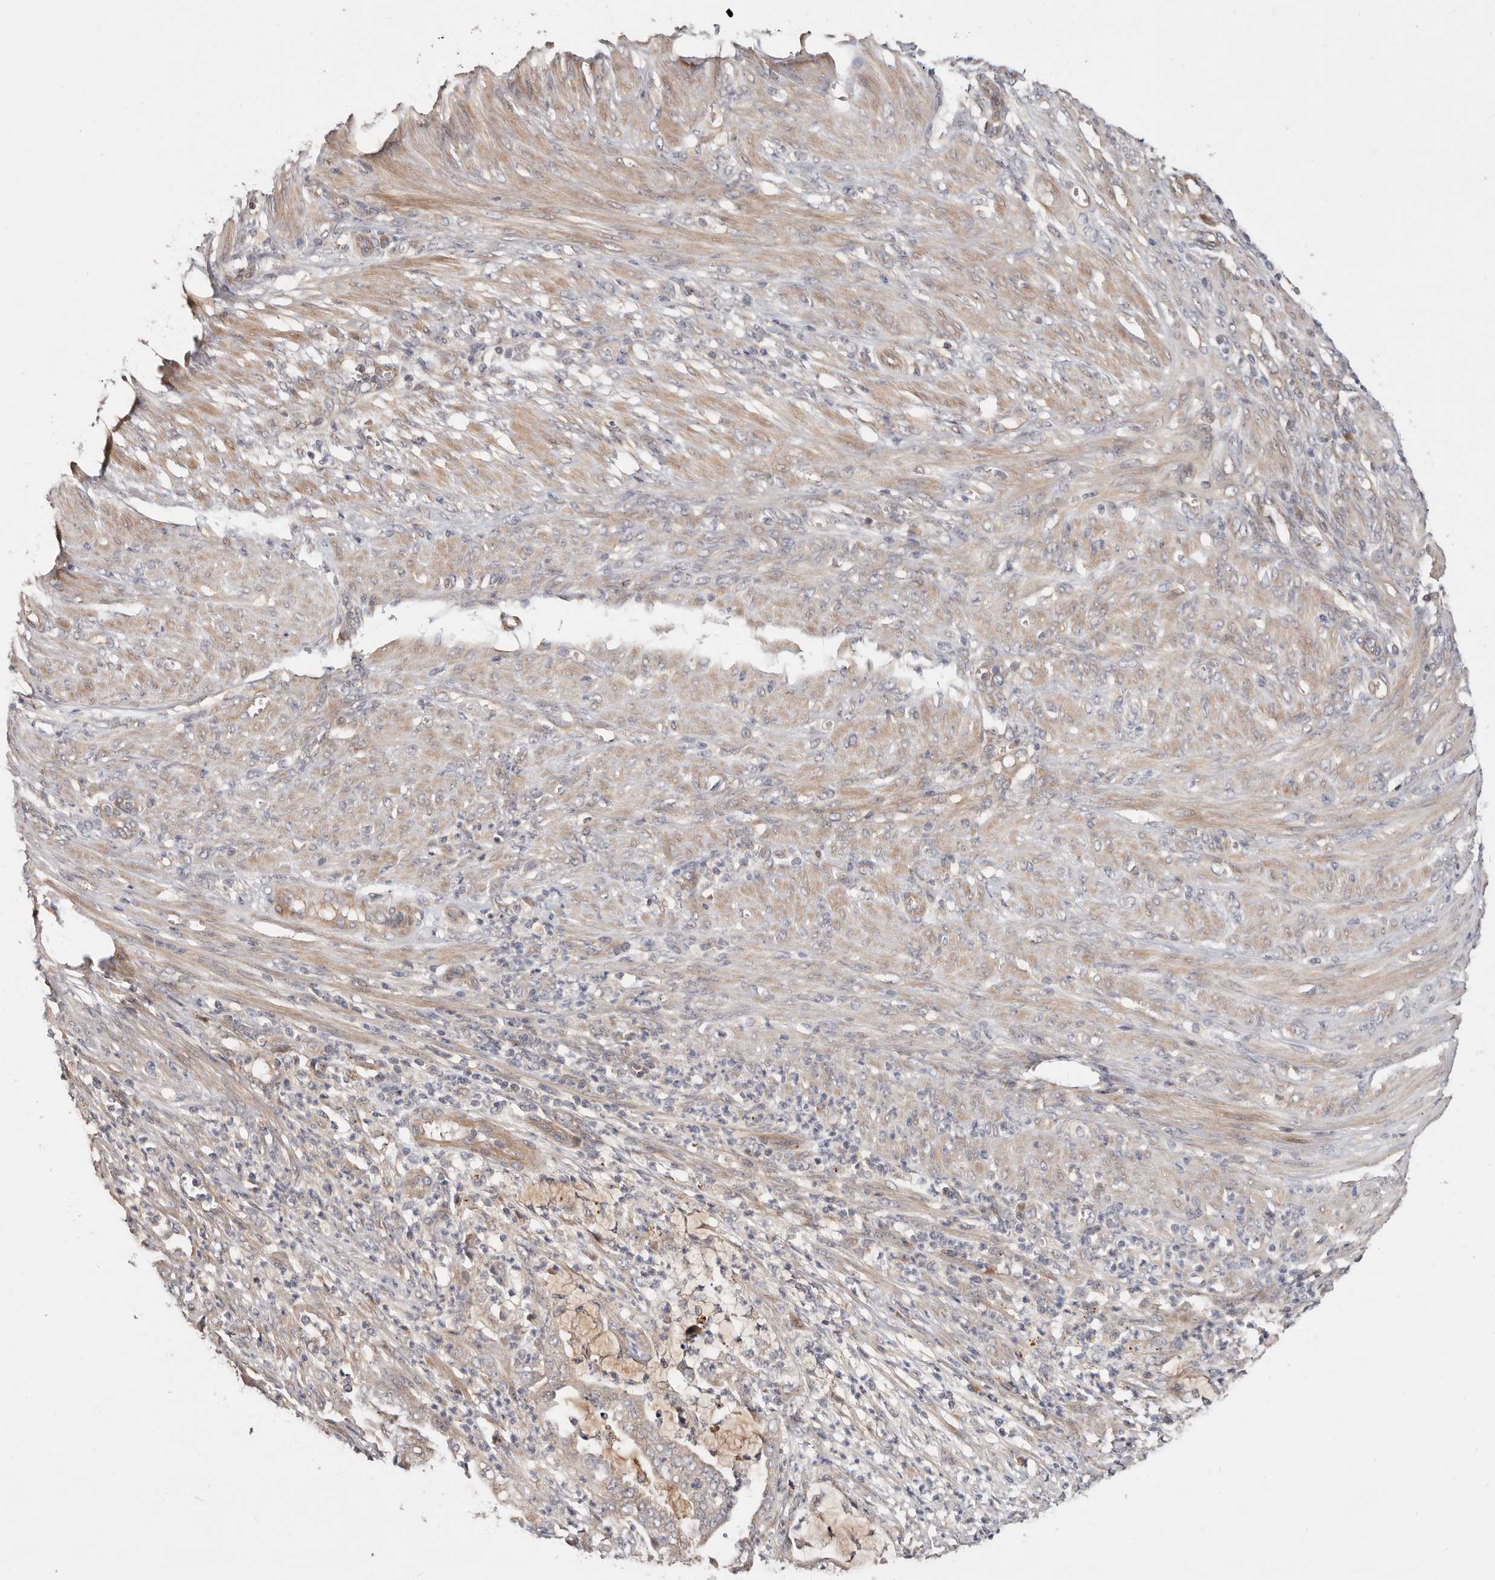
{"staining": {"intensity": "weak", "quantity": "25%-75%", "location": "cytoplasmic/membranous"}, "tissue": "endometrial cancer", "cell_type": "Tumor cells", "image_type": "cancer", "snomed": [{"axis": "morphology", "description": "Adenocarcinoma, NOS"}, {"axis": "topography", "description": "Endometrium"}], "caption": "Tumor cells display weak cytoplasmic/membranous expression in about 25%-75% of cells in adenocarcinoma (endometrial).", "gene": "USP33", "patient": {"sex": "female", "age": 51}}